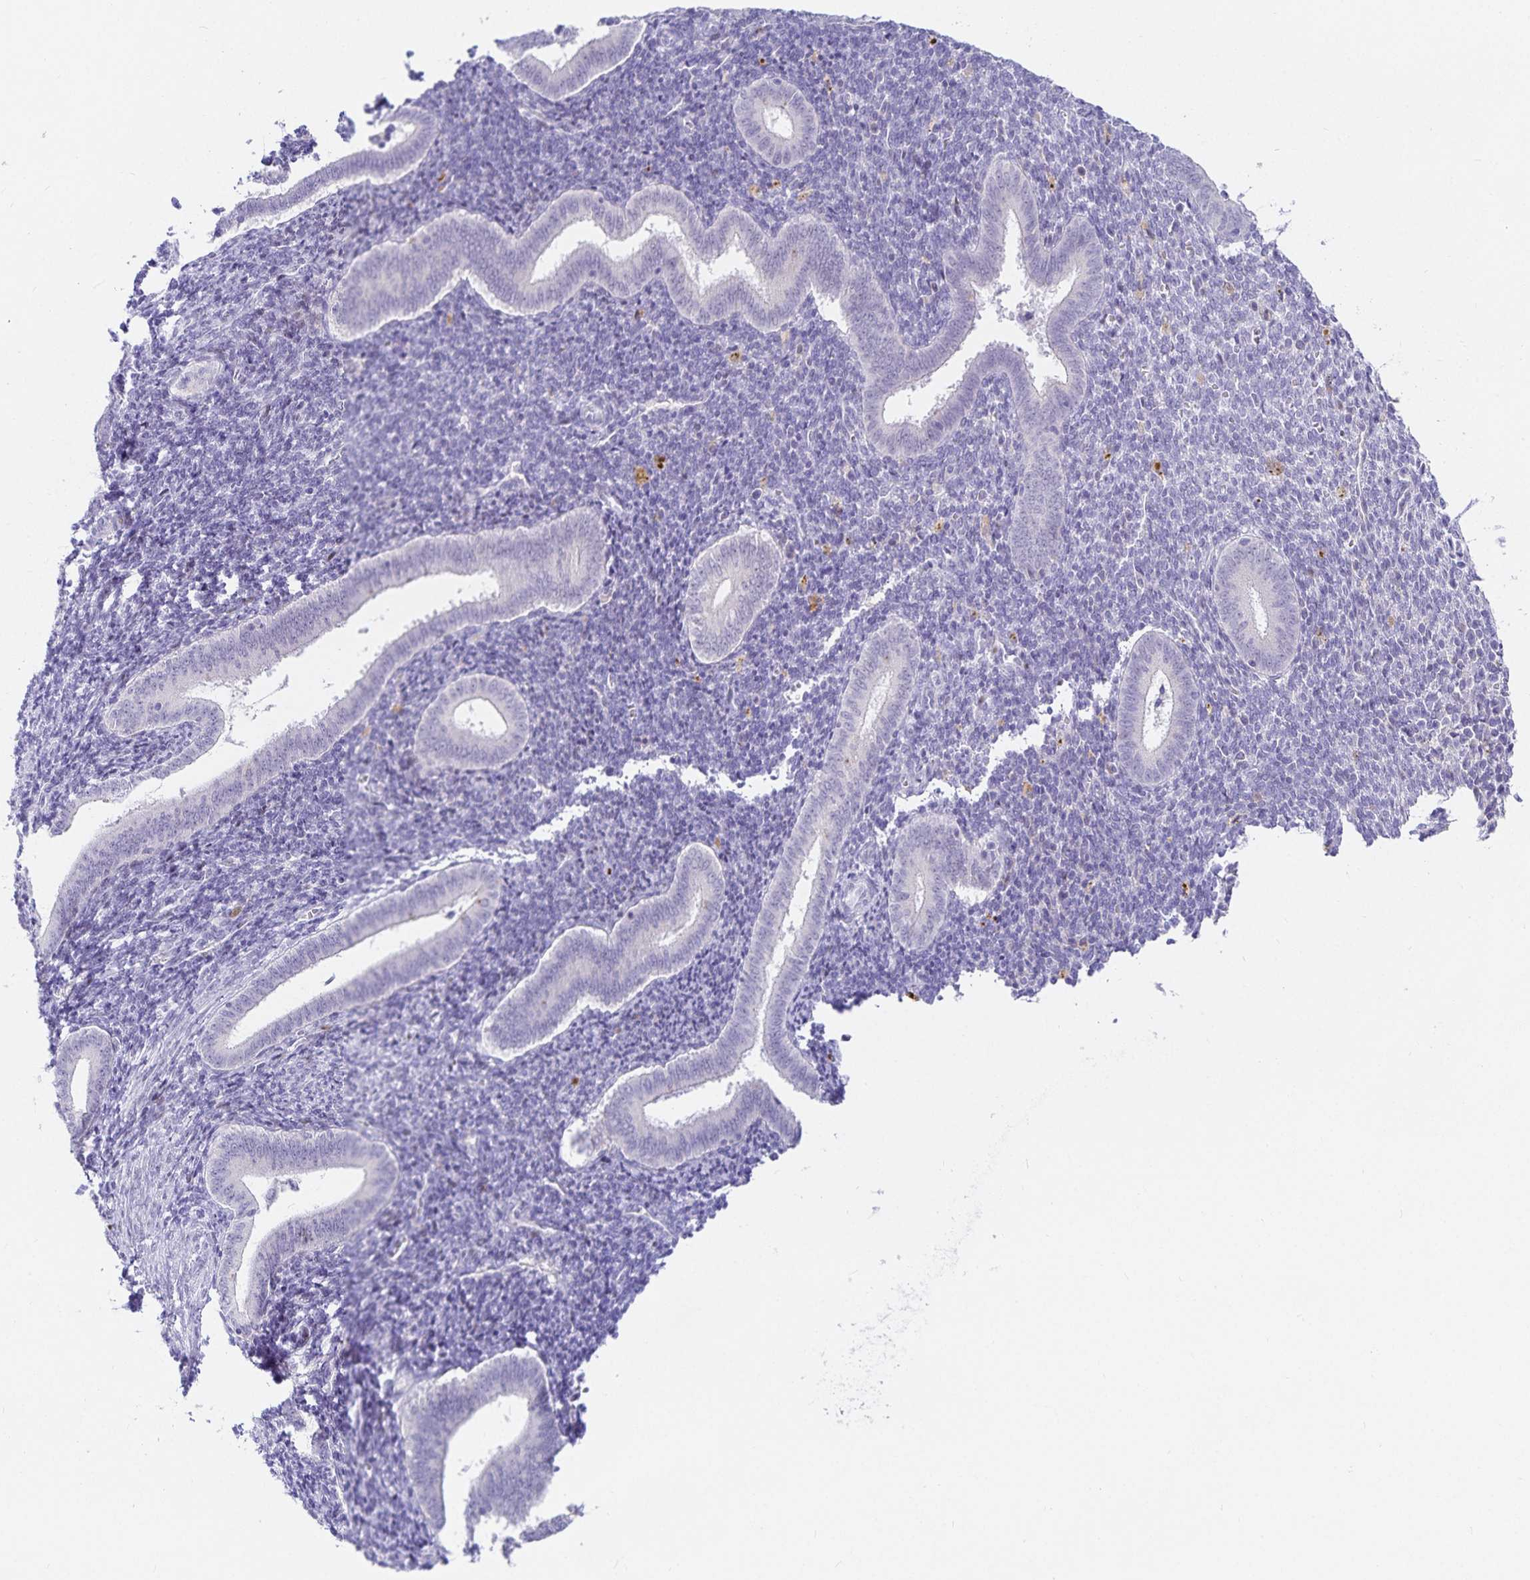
{"staining": {"intensity": "negative", "quantity": "none", "location": "none"}, "tissue": "endometrium", "cell_type": "Cells in endometrial stroma", "image_type": "normal", "snomed": [{"axis": "morphology", "description": "Normal tissue, NOS"}, {"axis": "topography", "description": "Endometrium"}], "caption": "DAB immunohistochemical staining of benign human endometrium demonstrates no significant positivity in cells in endometrial stroma.", "gene": "KBTBD13", "patient": {"sex": "female", "age": 25}}